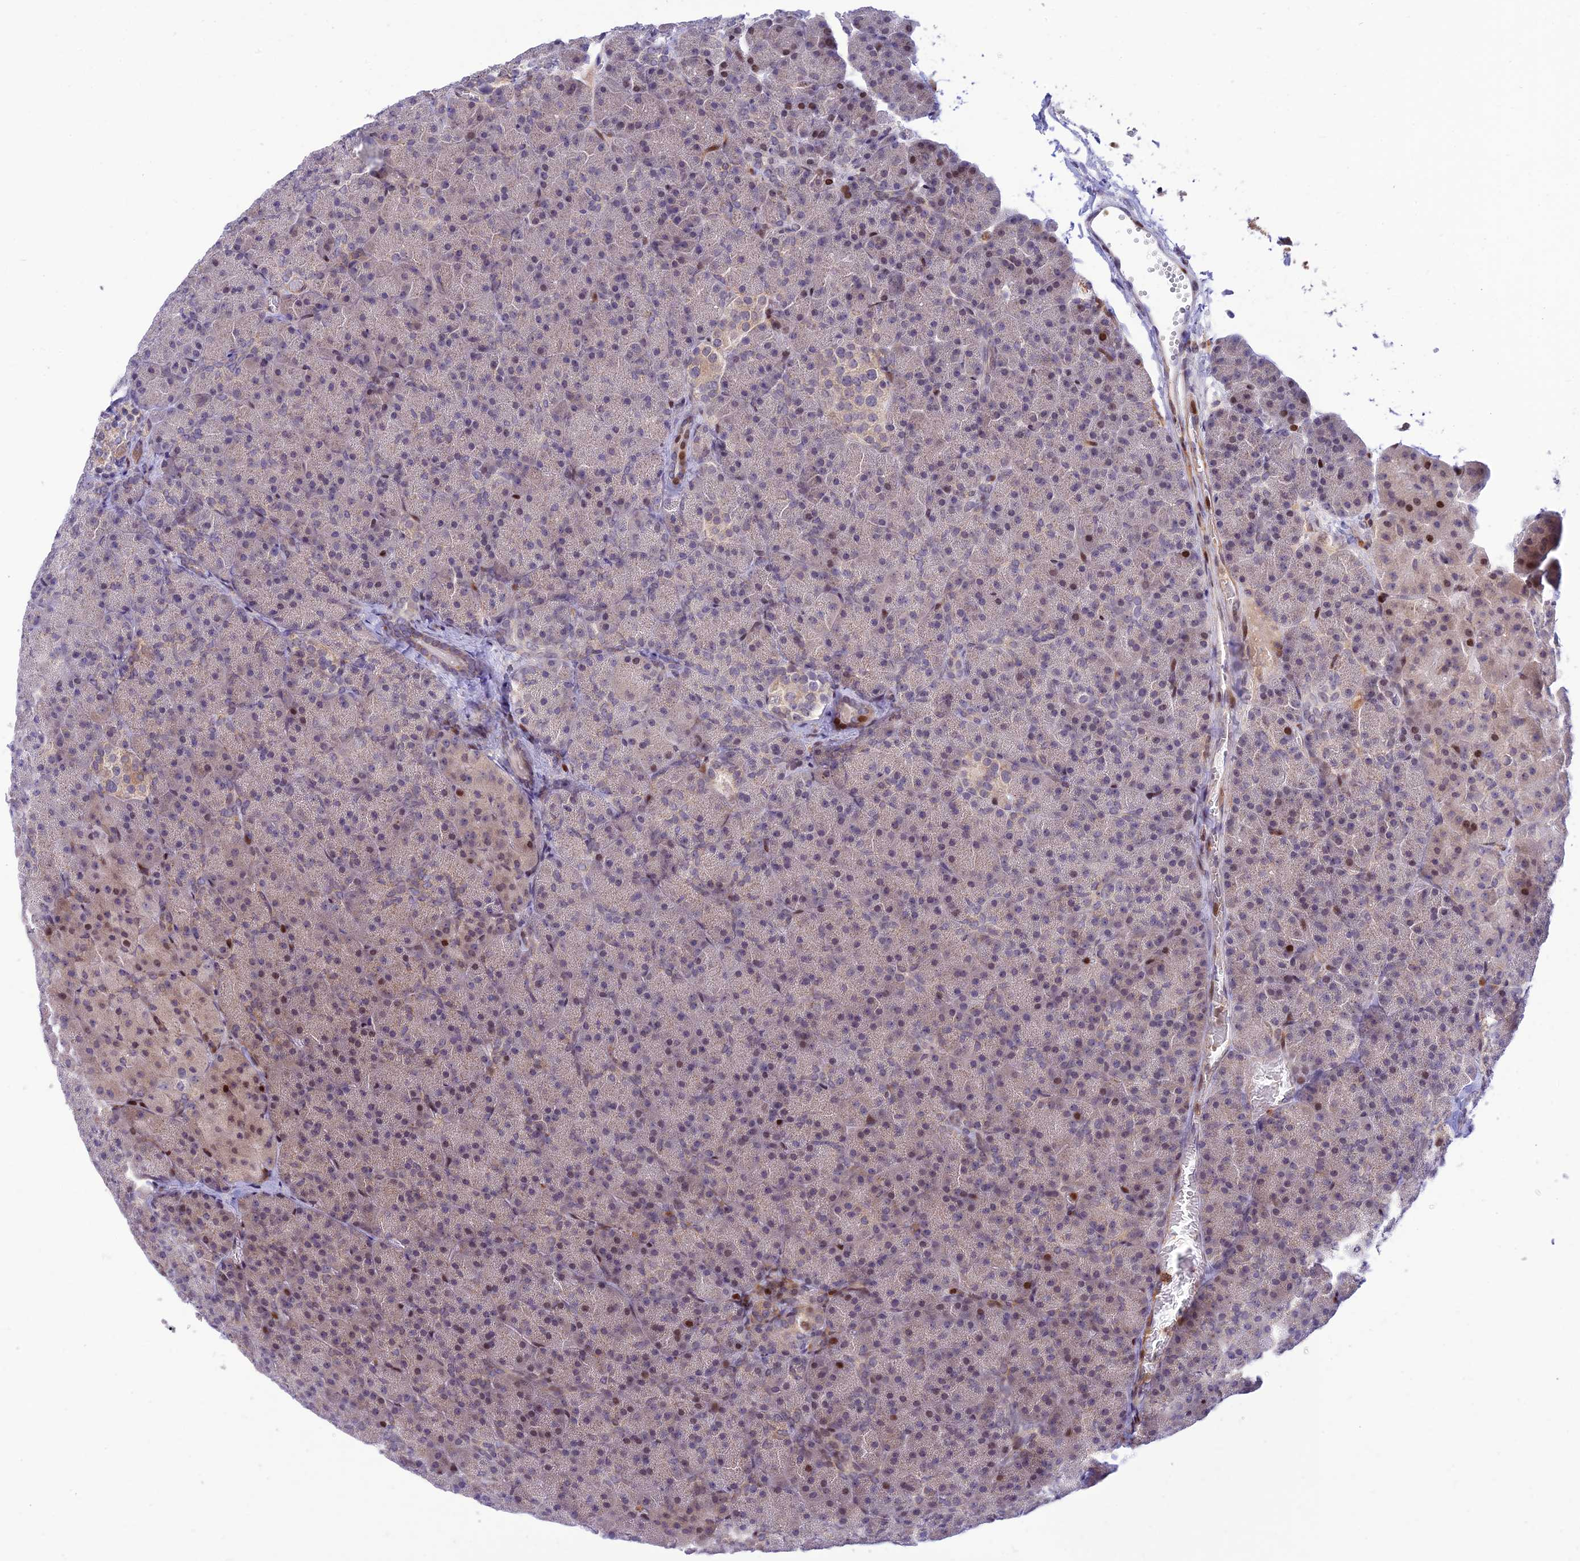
{"staining": {"intensity": "moderate", "quantity": "<25%", "location": "nuclear"}, "tissue": "pancreas", "cell_type": "Exocrine glandular cells", "image_type": "normal", "snomed": [{"axis": "morphology", "description": "Normal tissue, NOS"}, {"axis": "morphology", "description": "Carcinoid, malignant, NOS"}, {"axis": "topography", "description": "Pancreas"}], "caption": "This is a micrograph of immunohistochemistry (IHC) staining of normal pancreas, which shows moderate staining in the nuclear of exocrine glandular cells.", "gene": "FAM186B", "patient": {"sex": "female", "age": 35}}